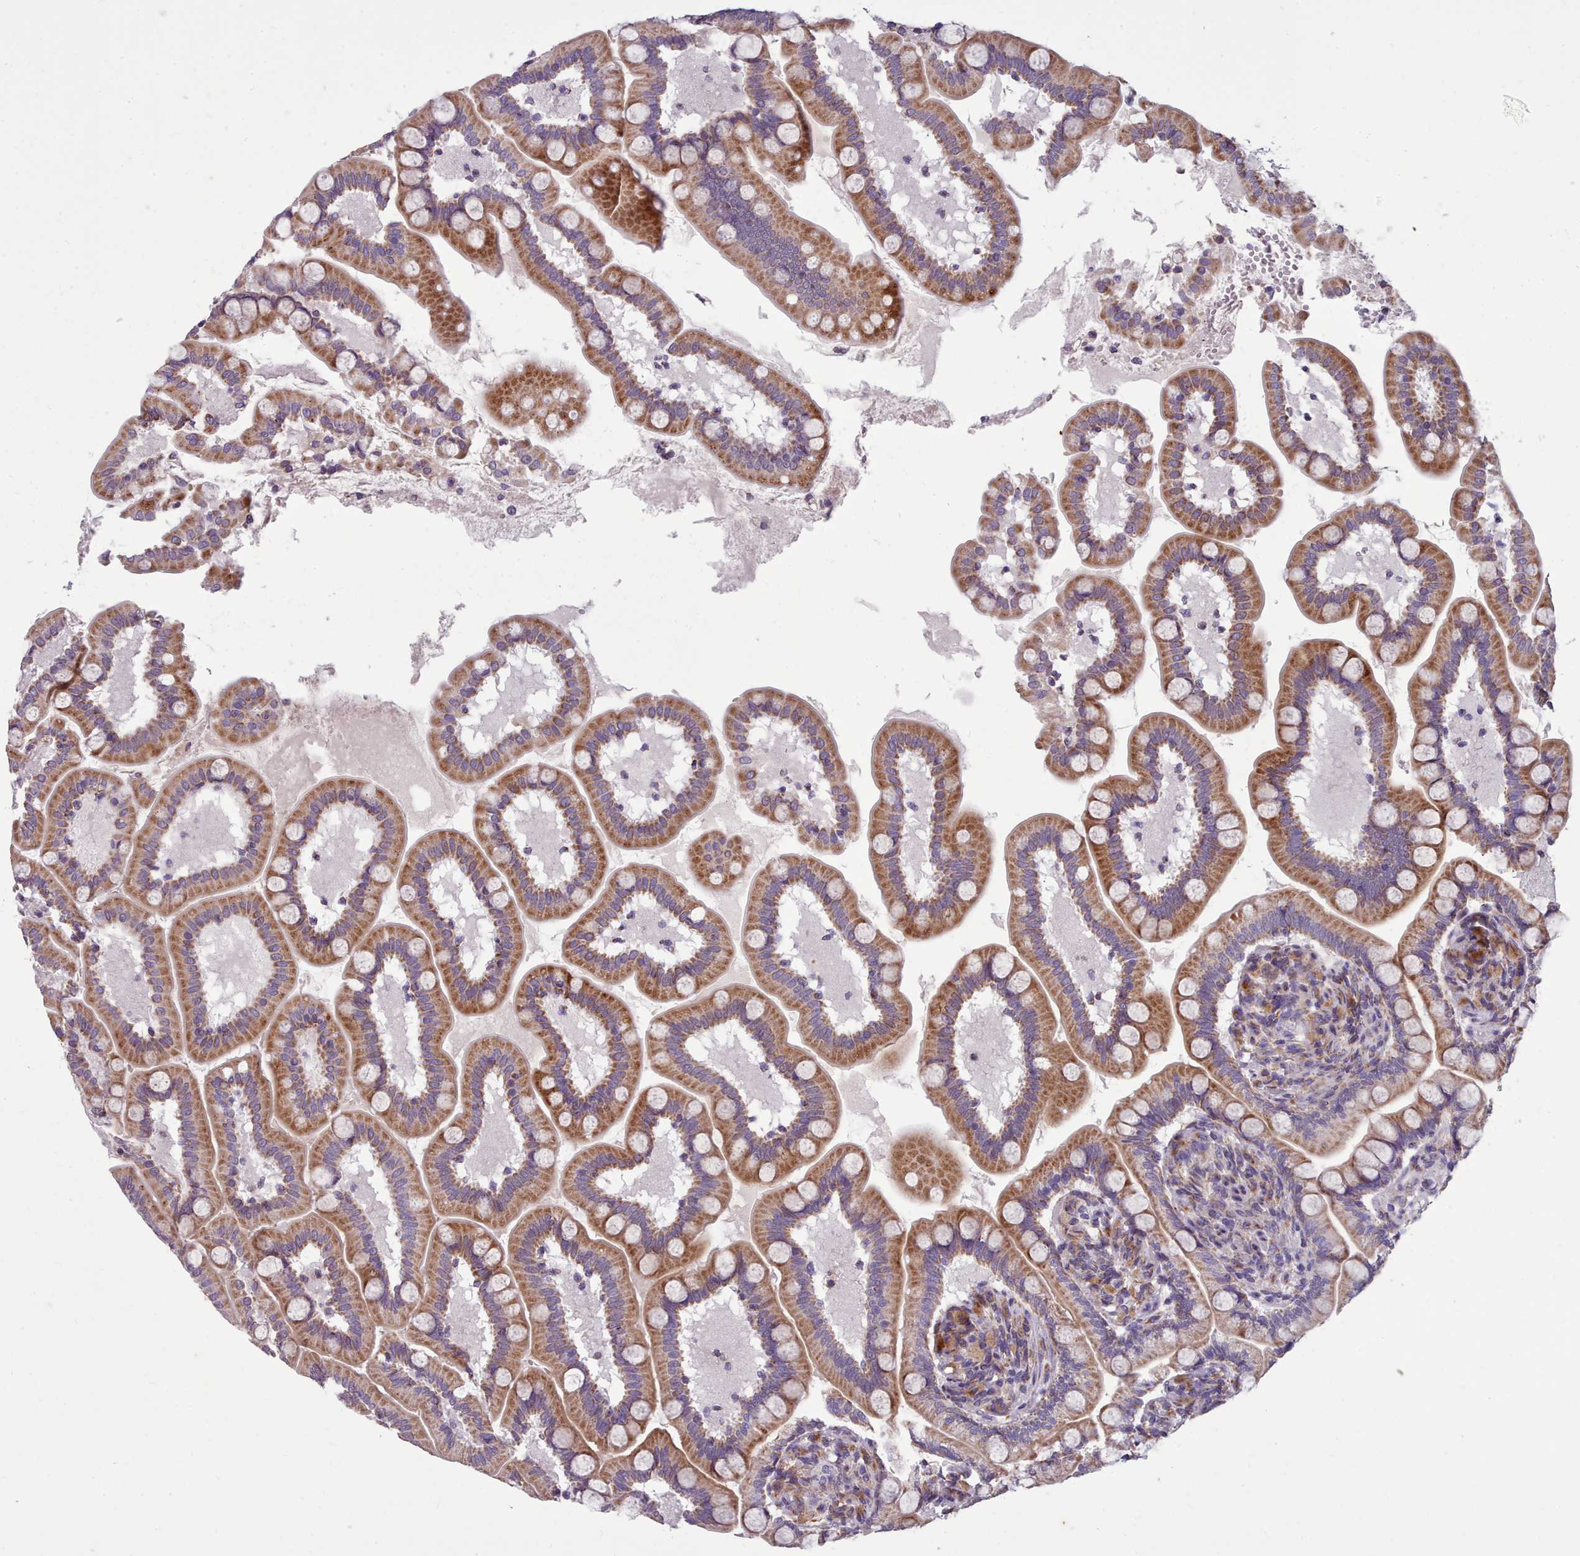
{"staining": {"intensity": "moderate", "quantity": ">75%", "location": "cytoplasmic/membranous"}, "tissue": "small intestine", "cell_type": "Glandular cells", "image_type": "normal", "snomed": [{"axis": "morphology", "description": "Normal tissue, NOS"}, {"axis": "topography", "description": "Small intestine"}], "caption": "A medium amount of moderate cytoplasmic/membranous expression is identified in approximately >75% of glandular cells in benign small intestine.", "gene": "FKBP10", "patient": {"sex": "female", "age": 64}}